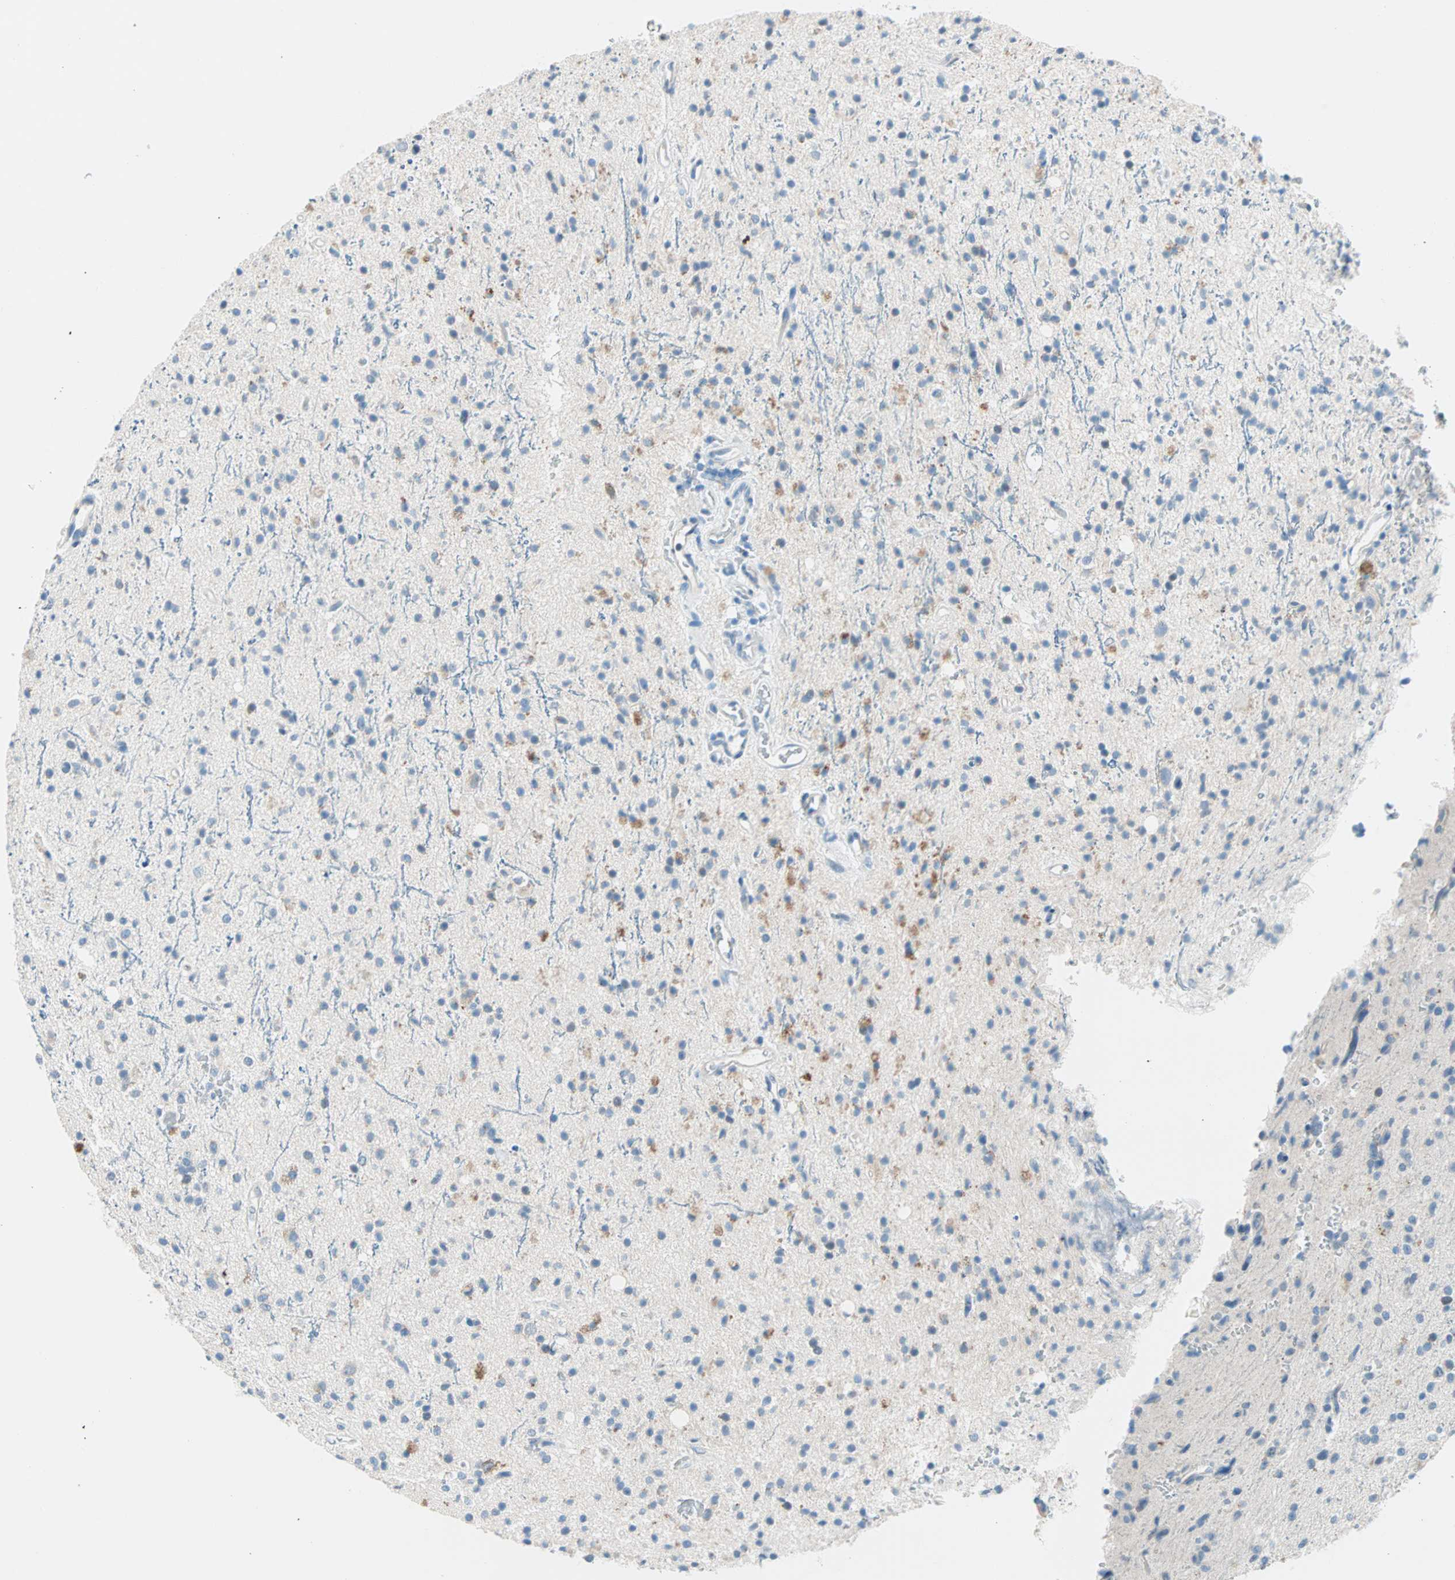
{"staining": {"intensity": "moderate", "quantity": "<25%", "location": "cytoplasmic/membranous"}, "tissue": "glioma", "cell_type": "Tumor cells", "image_type": "cancer", "snomed": [{"axis": "morphology", "description": "Glioma, malignant, High grade"}, {"axis": "topography", "description": "Brain"}], "caption": "Immunohistochemistry (IHC) of malignant glioma (high-grade) exhibits low levels of moderate cytoplasmic/membranous positivity in approximately <25% of tumor cells.", "gene": "TMEM163", "patient": {"sex": "male", "age": 47}}